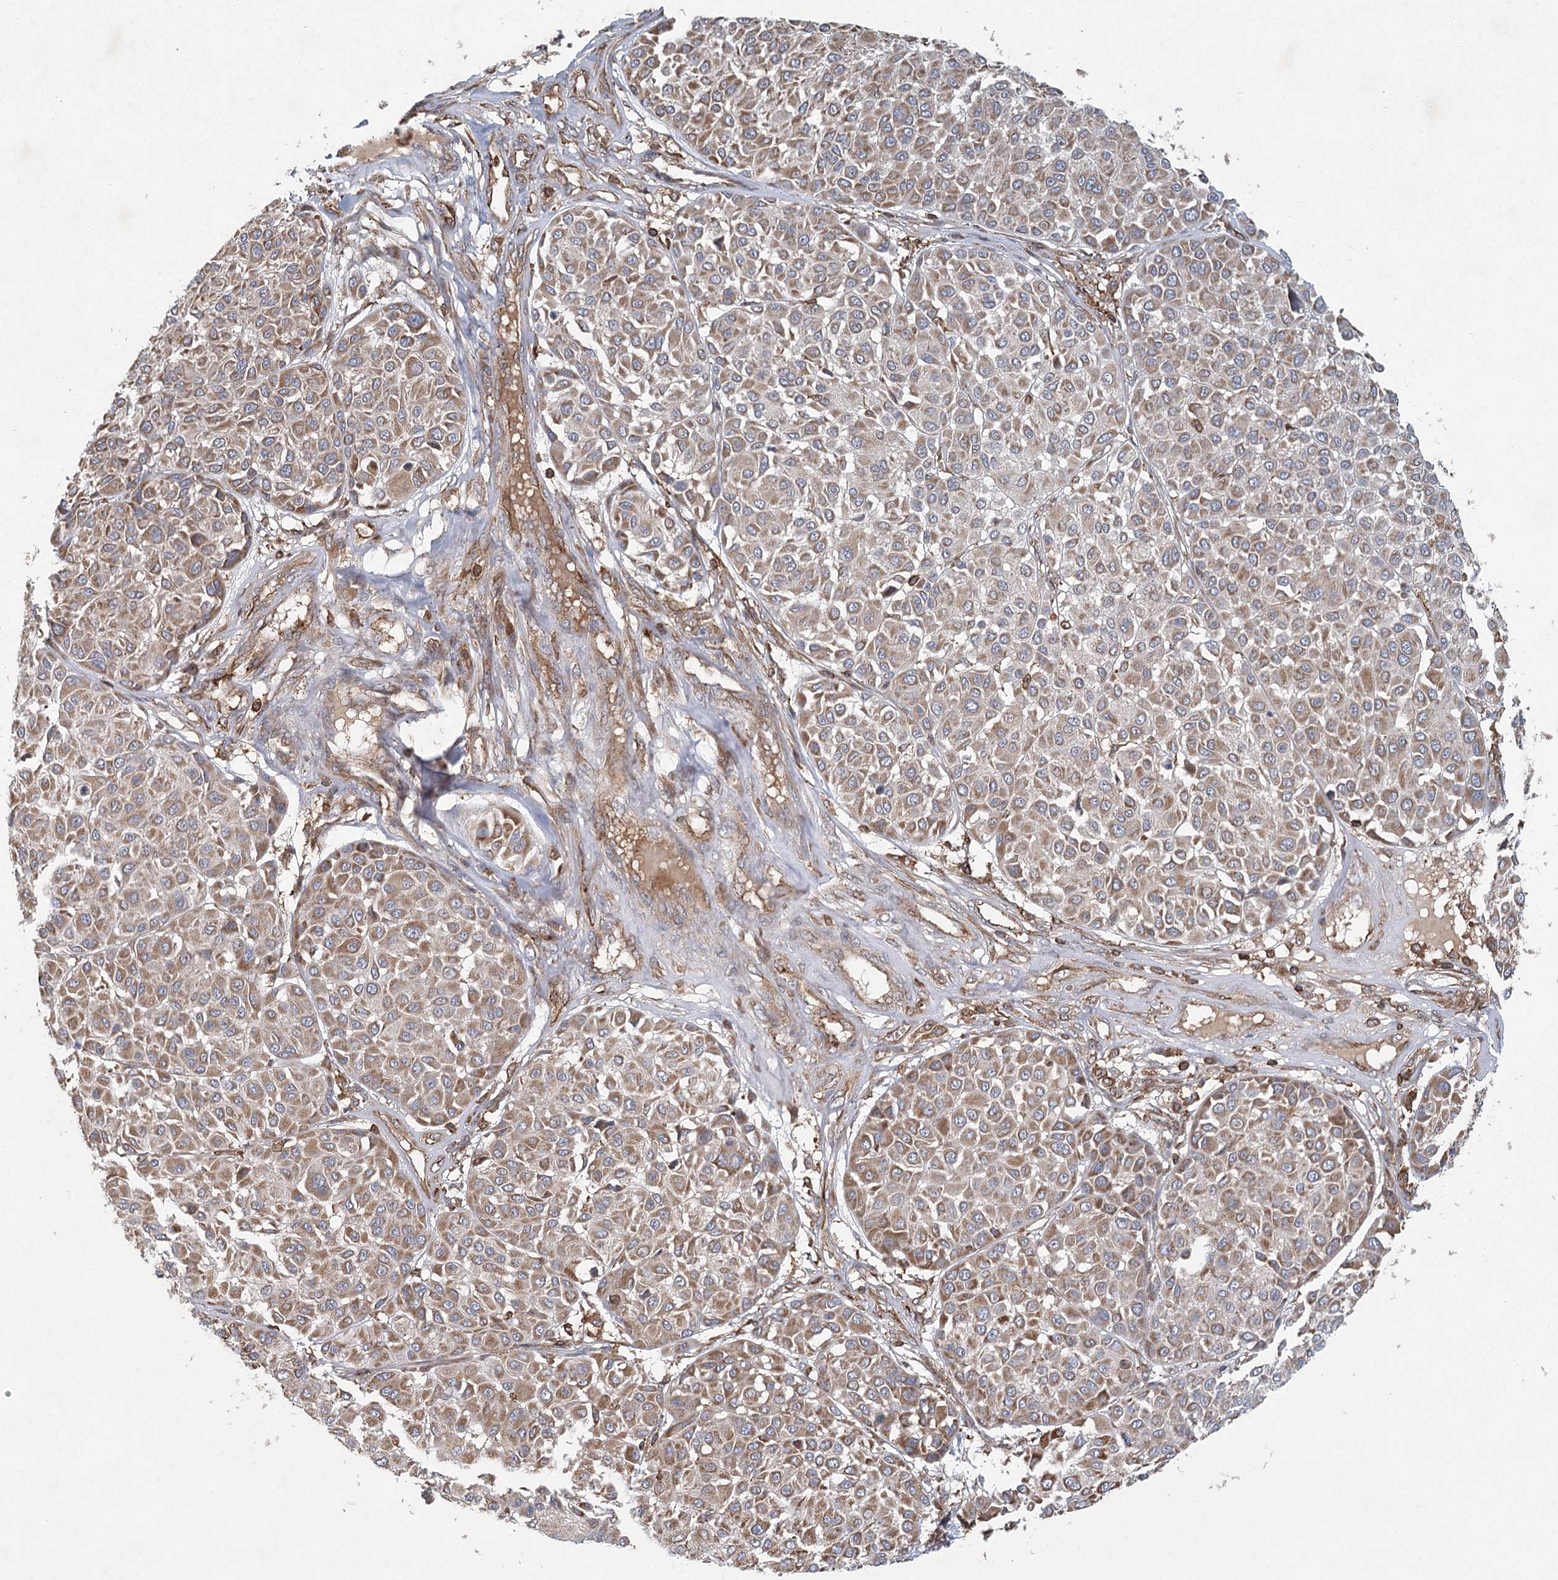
{"staining": {"intensity": "moderate", "quantity": ">75%", "location": "cytoplasmic/membranous"}, "tissue": "melanoma", "cell_type": "Tumor cells", "image_type": "cancer", "snomed": [{"axis": "morphology", "description": "Malignant melanoma, Metastatic site"}, {"axis": "topography", "description": "Soft tissue"}], "caption": "This is an image of immunohistochemistry (IHC) staining of melanoma, which shows moderate staining in the cytoplasmic/membranous of tumor cells.", "gene": "PLEKHA7", "patient": {"sex": "male", "age": 41}}